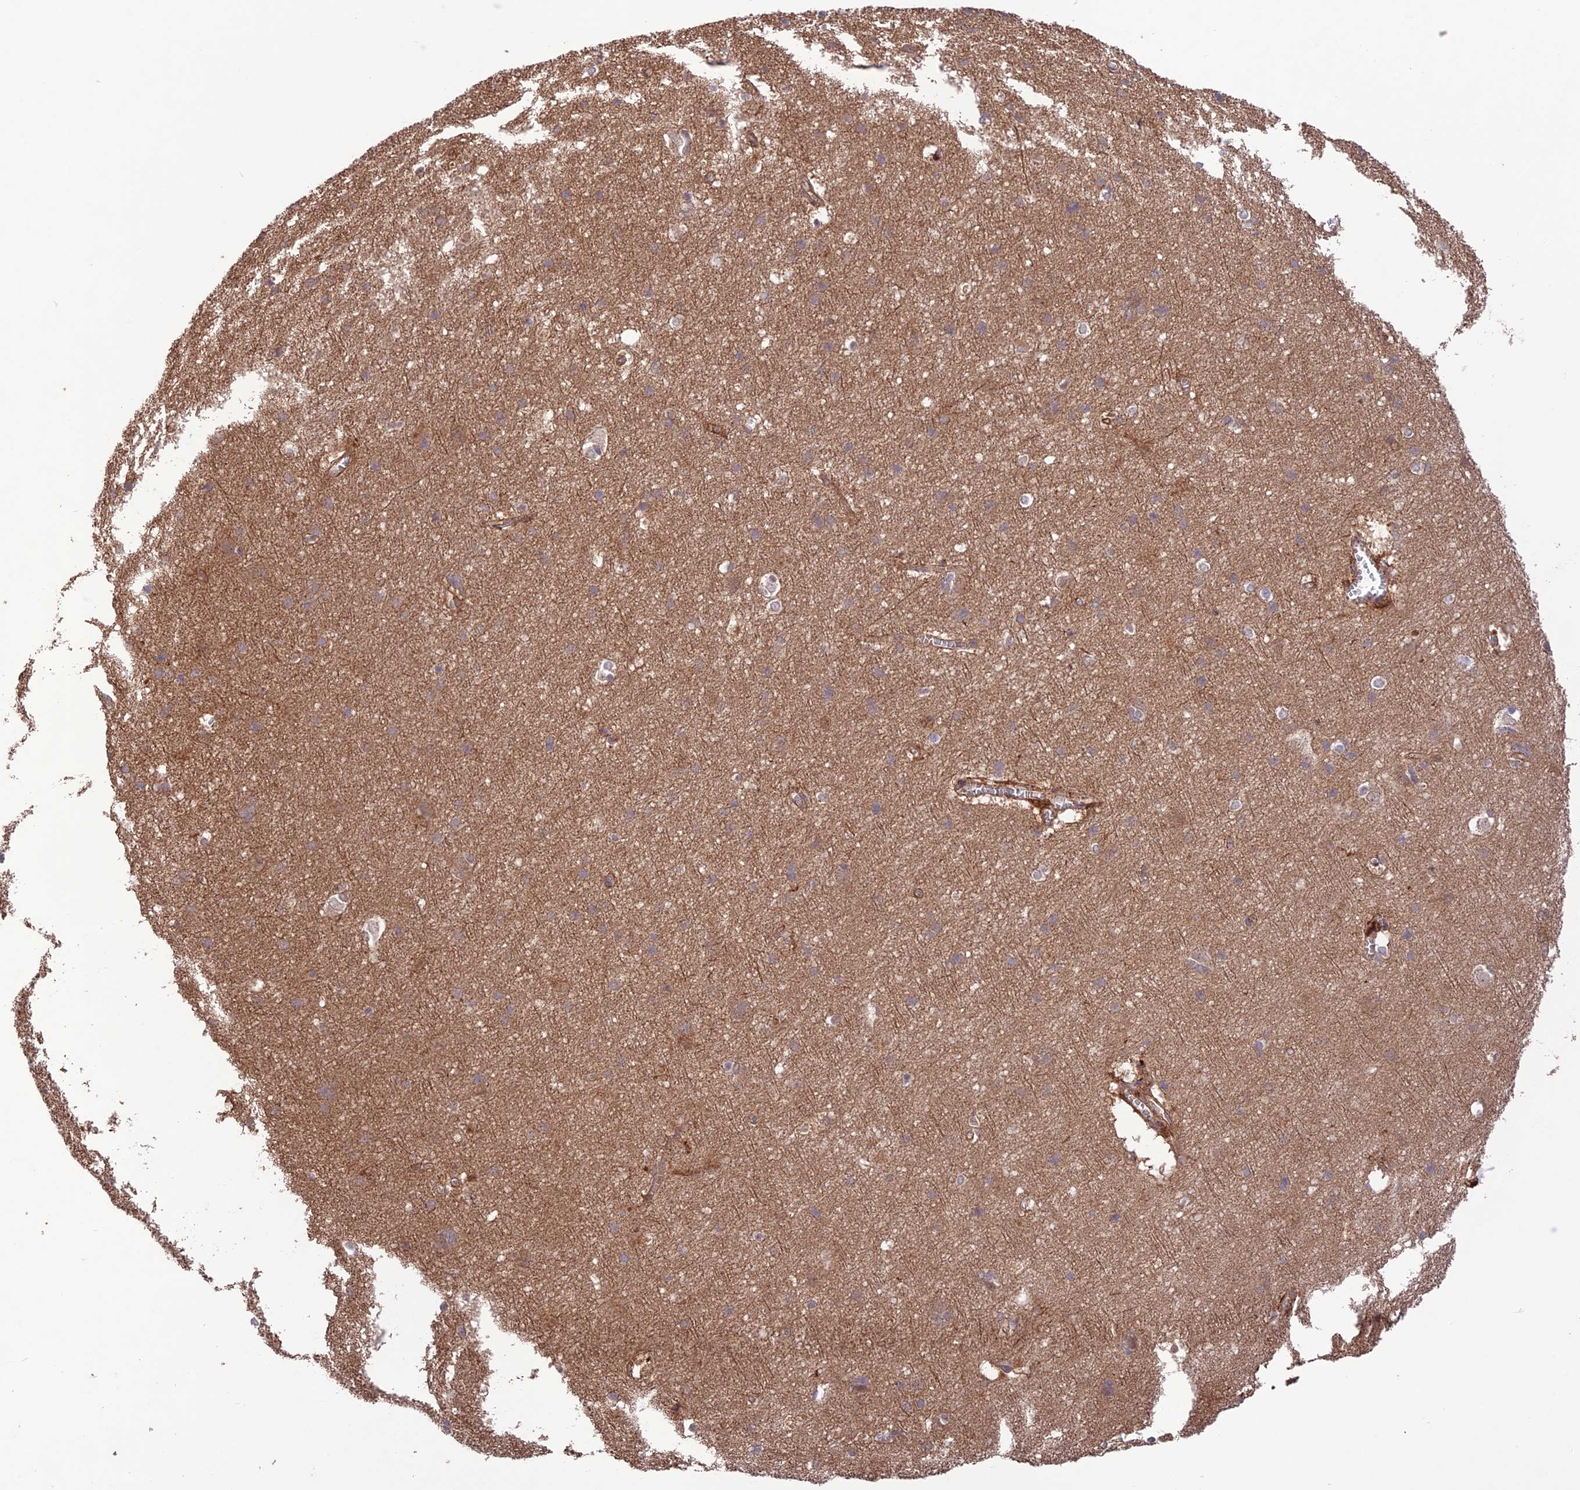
{"staining": {"intensity": "moderate", "quantity": ">75%", "location": "cytoplasmic/membranous"}, "tissue": "cerebral cortex", "cell_type": "Endothelial cells", "image_type": "normal", "snomed": [{"axis": "morphology", "description": "Normal tissue, NOS"}, {"axis": "topography", "description": "Cerebral cortex"}], "caption": "Endothelial cells show medium levels of moderate cytoplasmic/membranous staining in about >75% of cells in benign cerebral cortex. The protein of interest is shown in brown color, while the nuclei are stained blue.", "gene": "FCHSD1", "patient": {"sex": "male", "age": 54}}